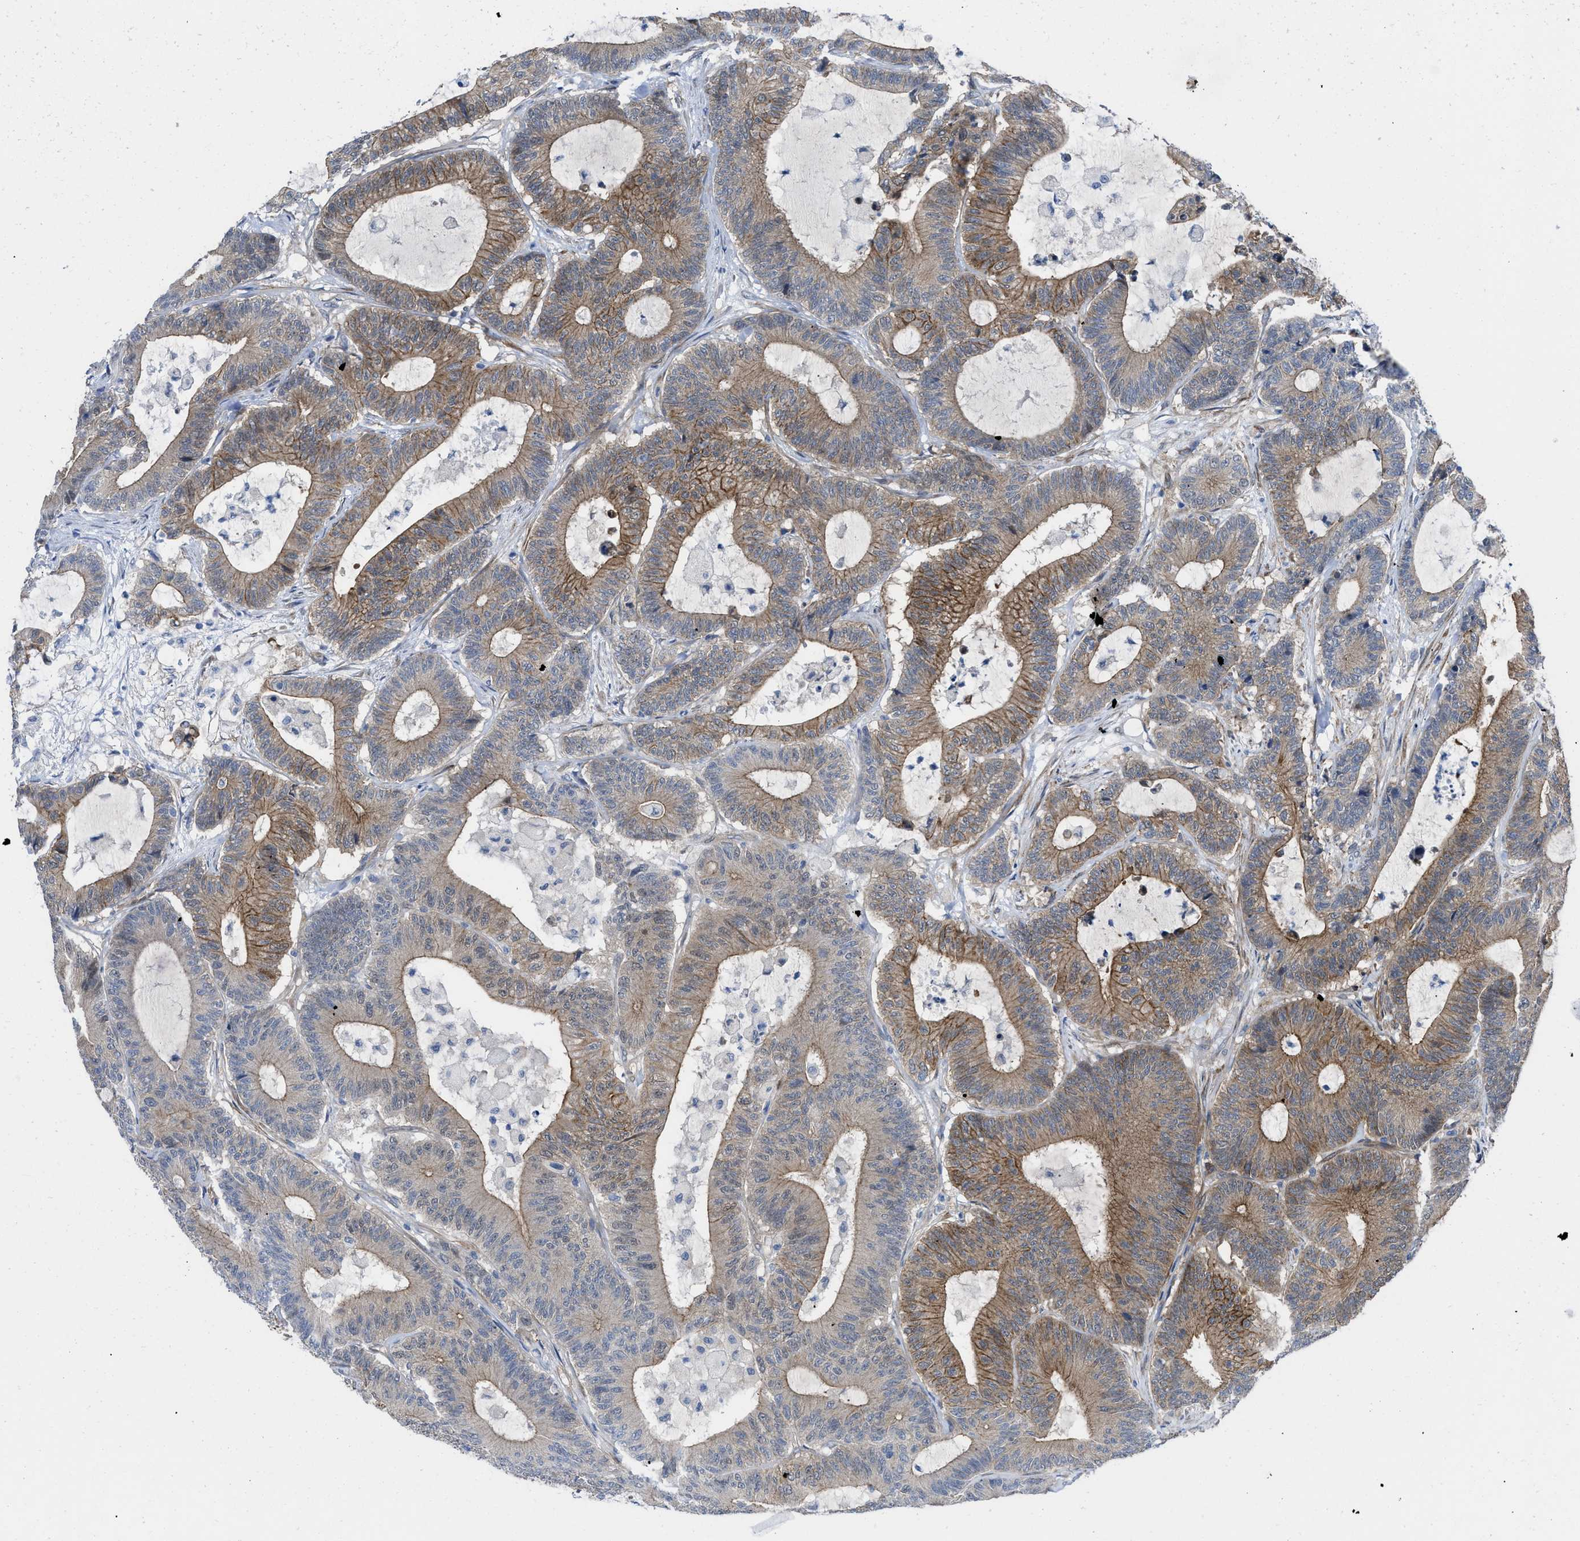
{"staining": {"intensity": "moderate", "quantity": "25%-75%", "location": "cytoplasmic/membranous"}, "tissue": "colorectal cancer", "cell_type": "Tumor cells", "image_type": "cancer", "snomed": [{"axis": "morphology", "description": "Adenocarcinoma, NOS"}, {"axis": "topography", "description": "Colon"}], "caption": "The image reveals a brown stain indicating the presence of a protein in the cytoplasmic/membranous of tumor cells in colorectal cancer (adenocarcinoma).", "gene": "PDLIM5", "patient": {"sex": "female", "age": 84}}